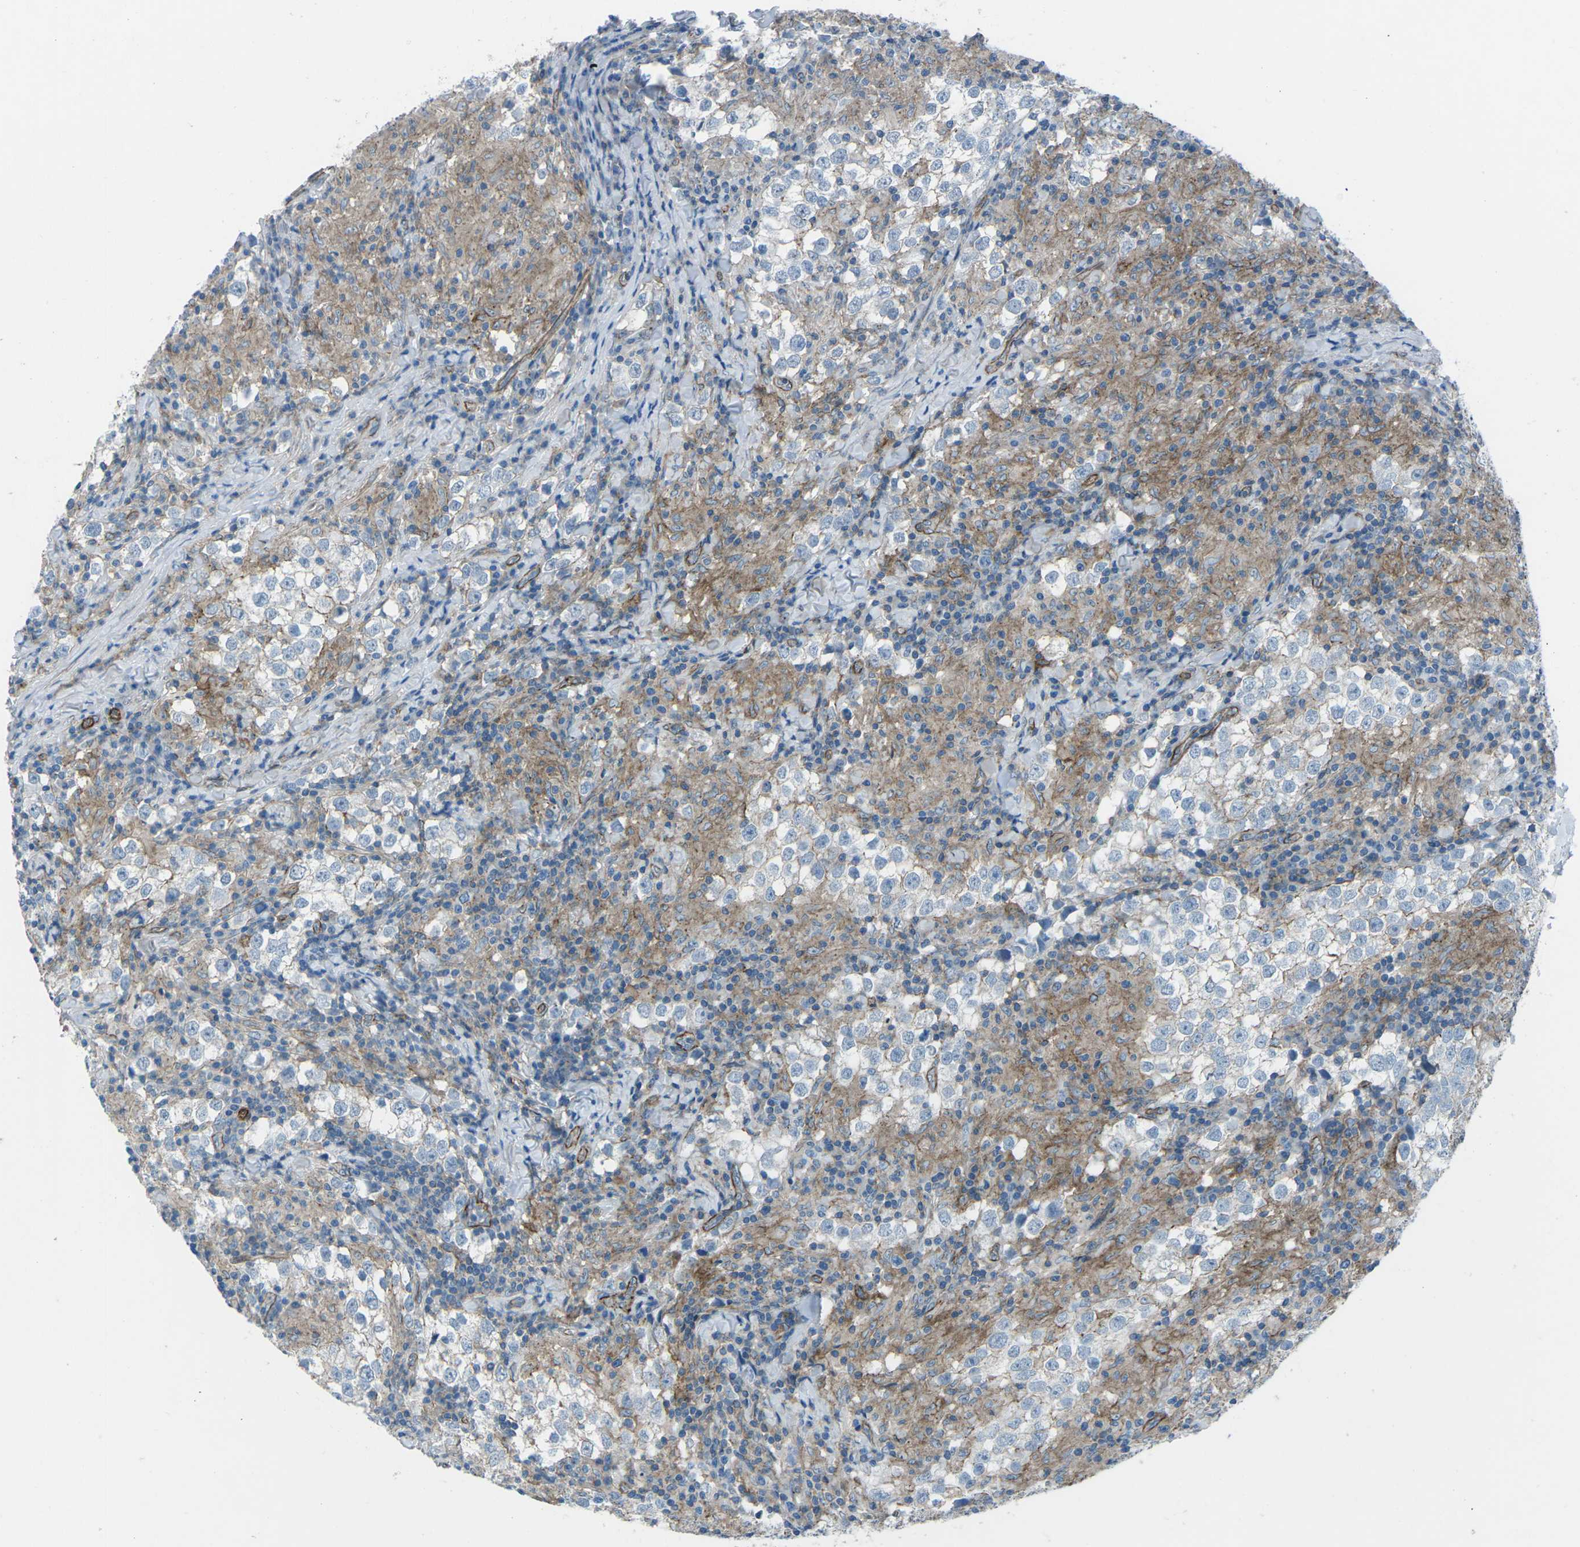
{"staining": {"intensity": "negative", "quantity": "none", "location": "none"}, "tissue": "testis cancer", "cell_type": "Tumor cells", "image_type": "cancer", "snomed": [{"axis": "morphology", "description": "Seminoma, NOS"}, {"axis": "morphology", "description": "Carcinoma, Embryonal, NOS"}, {"axis": "topography", "description": "Testis"}], "caption": "DAB immunohistochemical staining of testis seminoma shows no significant staining in tumor cells.", "gene": "UTRN", "patient": {"sex": "male", "age": 36}}